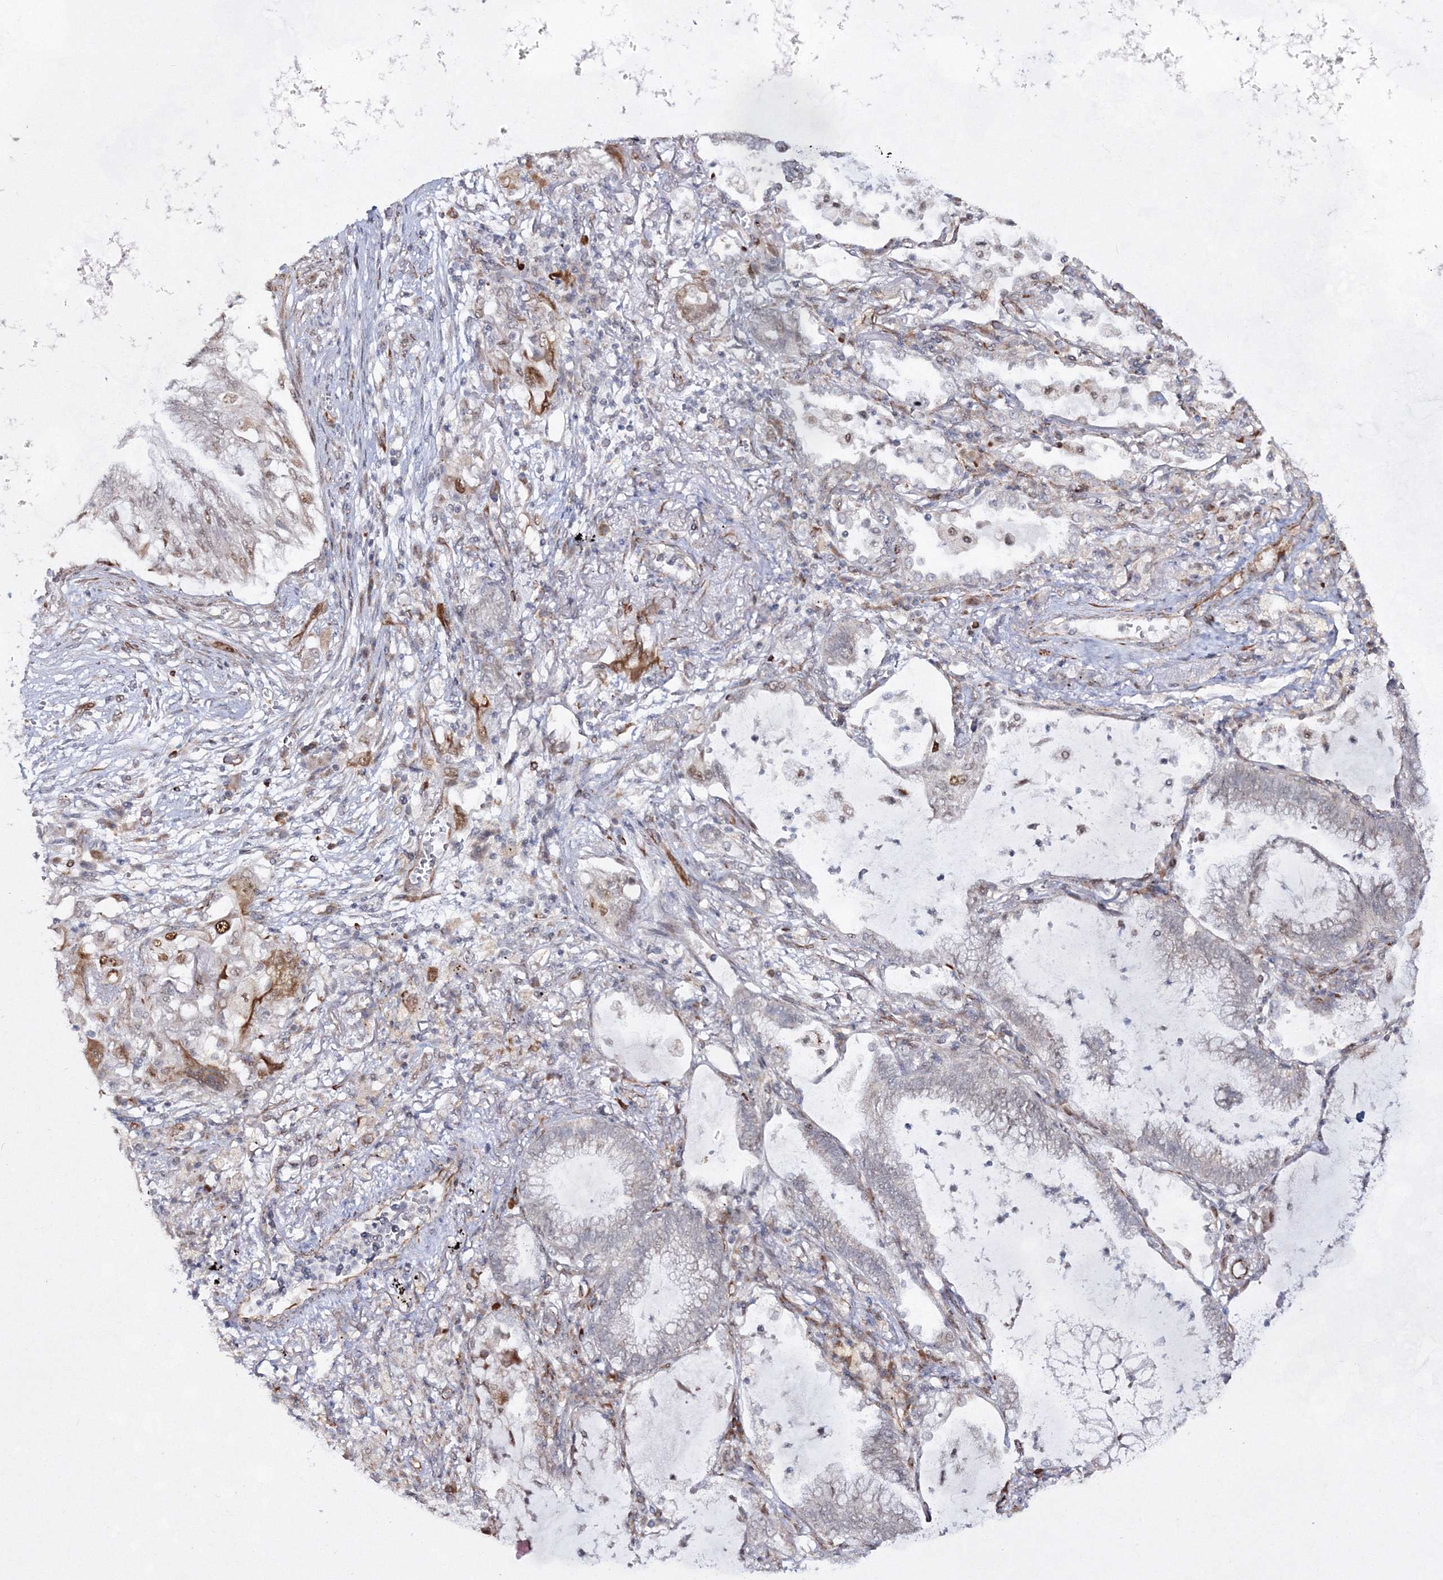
{"staining": {"intensity": "negative", "quantity": "none", "location": "none"}, "tissue": "lung cancer", "cell_type": "Tumor cells", "image_type": "cancer", "snomed": [{"axis": "morphology", "description": "Adenocarcinoma, NOS"}, {"axis": "topography", "description": "Lung"}], "caption": "There is no significant staining in tumor cells of lung cancer (adenocarcinoma). The staining is performed using DAB (3,3'-diaminobenzidine) brown chromogen with nuclei counter-stained in using hematoxylin.", "gene": "SNIP1", "patient": {"sex": "female", "age": 70}}